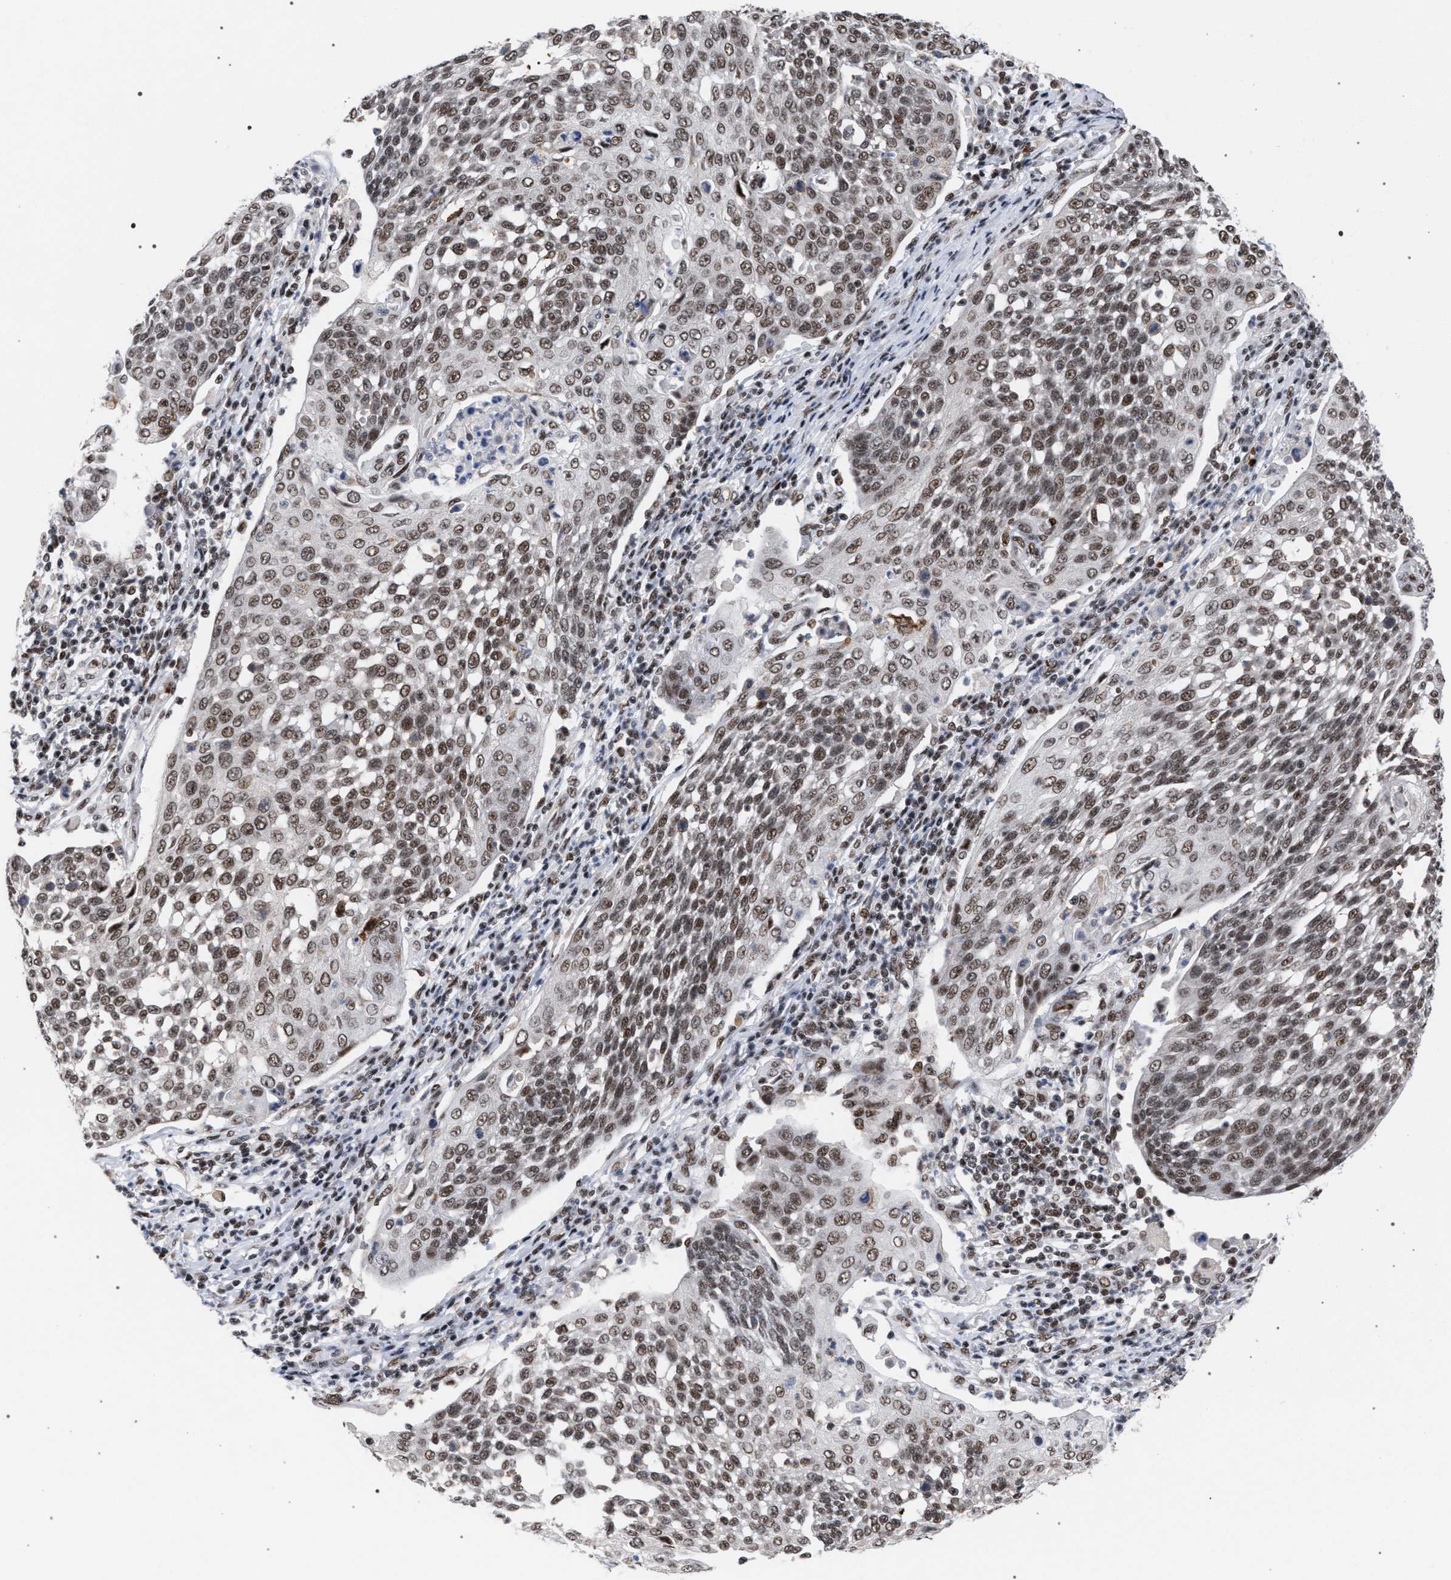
{"staining": {"intensity": "weak", "quantity": ">75%", "location": "nuclear"}, "tissue": "cervical cancer", "cell_type": "Tumor cells", "image_type": "cancer", "snomed": [{"axis": "morphology", "description": "Squamous cell carcinoma, NOS"}, {"axis": "topography", "description": "Cervix"}], "caption": "High-power microscopy captured an immunohistochemistry micrograph of squamous cell carcinoma (cervical), revealing weak nuclear staining in about >75% of tumor cells. (DAB (3,3'-diaminobenzidine) IHC with brightfield microscopy, high magnification).", "gene": "SCAF4", "patient": {"sex": "female", "age": 34}}